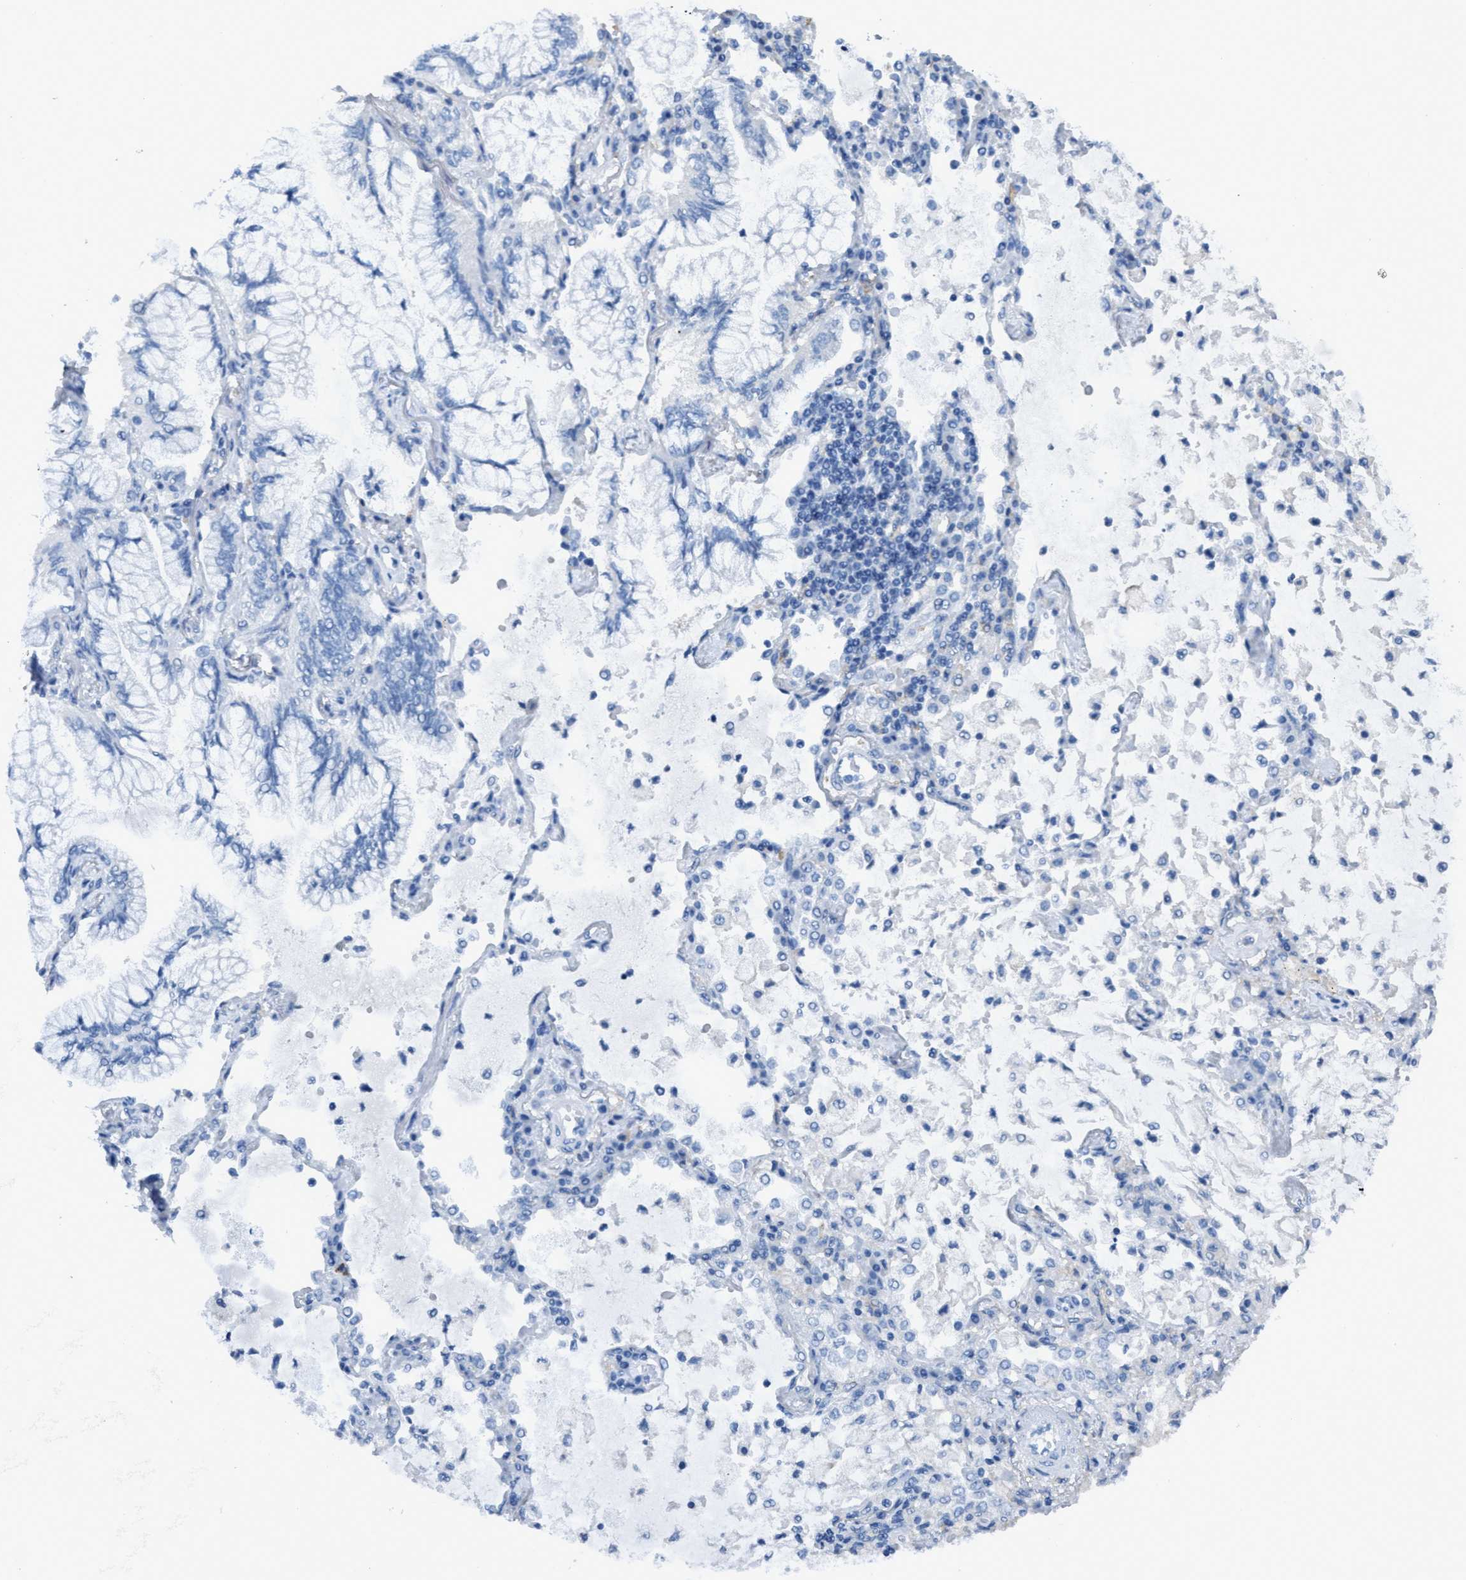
{"staining": {"intensity": "negative", "quantity": "none", "location": "none"}, "tissue": "lung cancer", "cell_type": "Tumor cells", "image_type": "cancer", "snomed": [{"axis": "morphology", "description": "Adenocarcinoma, NOS"}, {"axis": "topography", "description": "Lung"}], "caption": "The micrograph exhibits no staining of tumor cells in lung adenocarcinoma.", "gene": "DNAI1", "patient": {"sex": "female", "age": 70}}